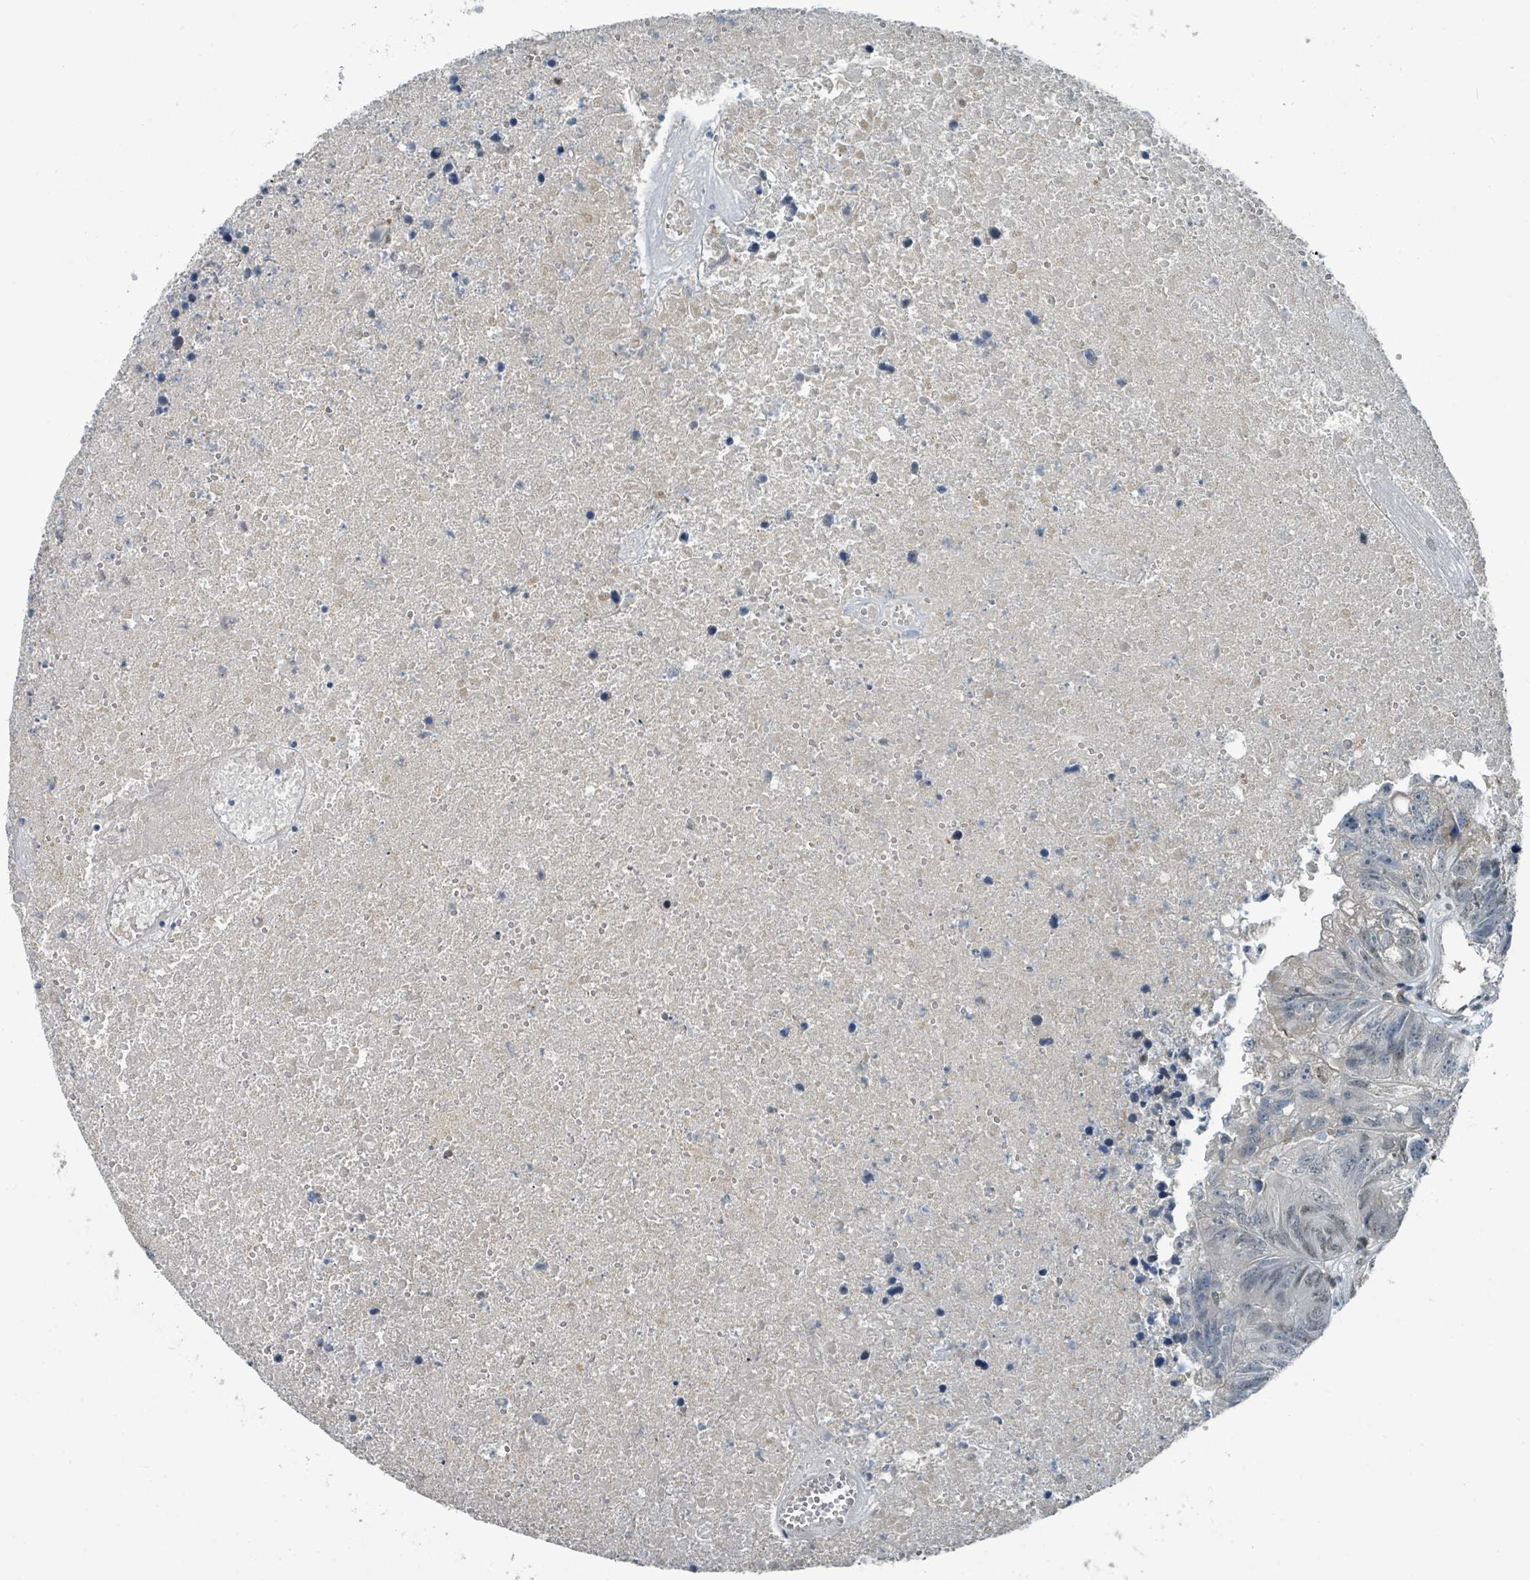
{"staining": {"intensity": "weak", "quantity": "25%-75%", "location": "nuclear"}, "tissue": "colorectal cancer", "cell_type": "Tumor cells", "image_type": "cancer", "snomed": [{"axis": "morphology", "description": "Adenocarcinoma, NOS"}, {"axis": "topography", "description": "Colon"}], "caption": "Protein staining shows weak nuclear positivity in approximately 25%-75% of tumor cells in colorectal adenocarcinoma. The staining was performed using DAB (3,3'-diaminobenzidine), with brown indicating positive protein expression. Nuclei are stained blue with hematoxylin.", "gene": "UCK1", "patient": {"sex": "female", "age": 48}}